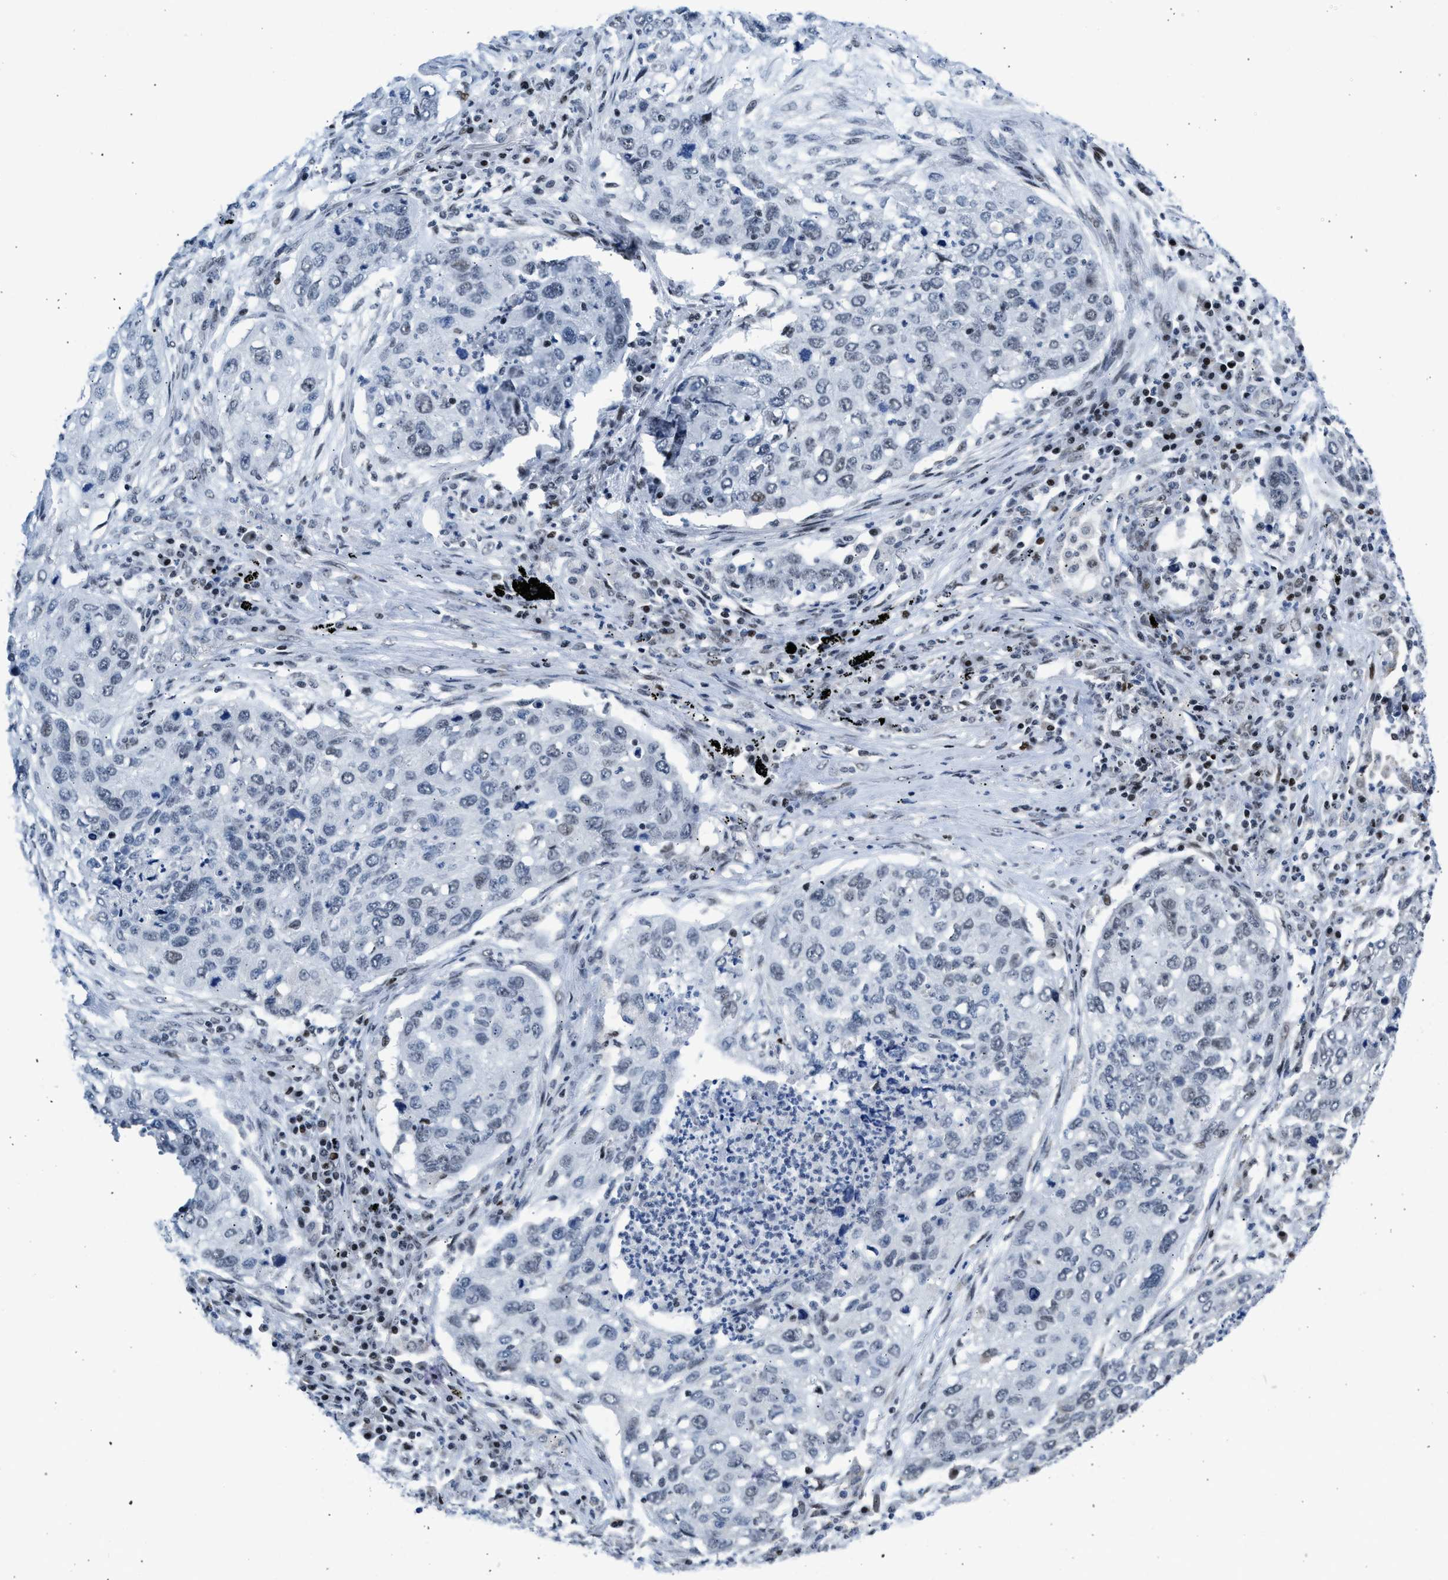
{"staining": {"intensity": "negative", "quantity": "none", "location": "none"}, "tissue": "lung cancer", "cell_type": "Tumor cells", "image_type": "cancer", "snomed": [{"axis": "morphology", "description": "Squamous cell carcinoma, NOS"}, {"axis": "topography", "description": "Lung"}], "caption": "An IHC photomicrograph of lung cancer (squamous cell carcinoma) is shown. There is no staining in tumor cells of lung cancer (squamous cell carcinoma).", "gene": "TERF2IP", "patient": {"sex": "female", "age": 63}}